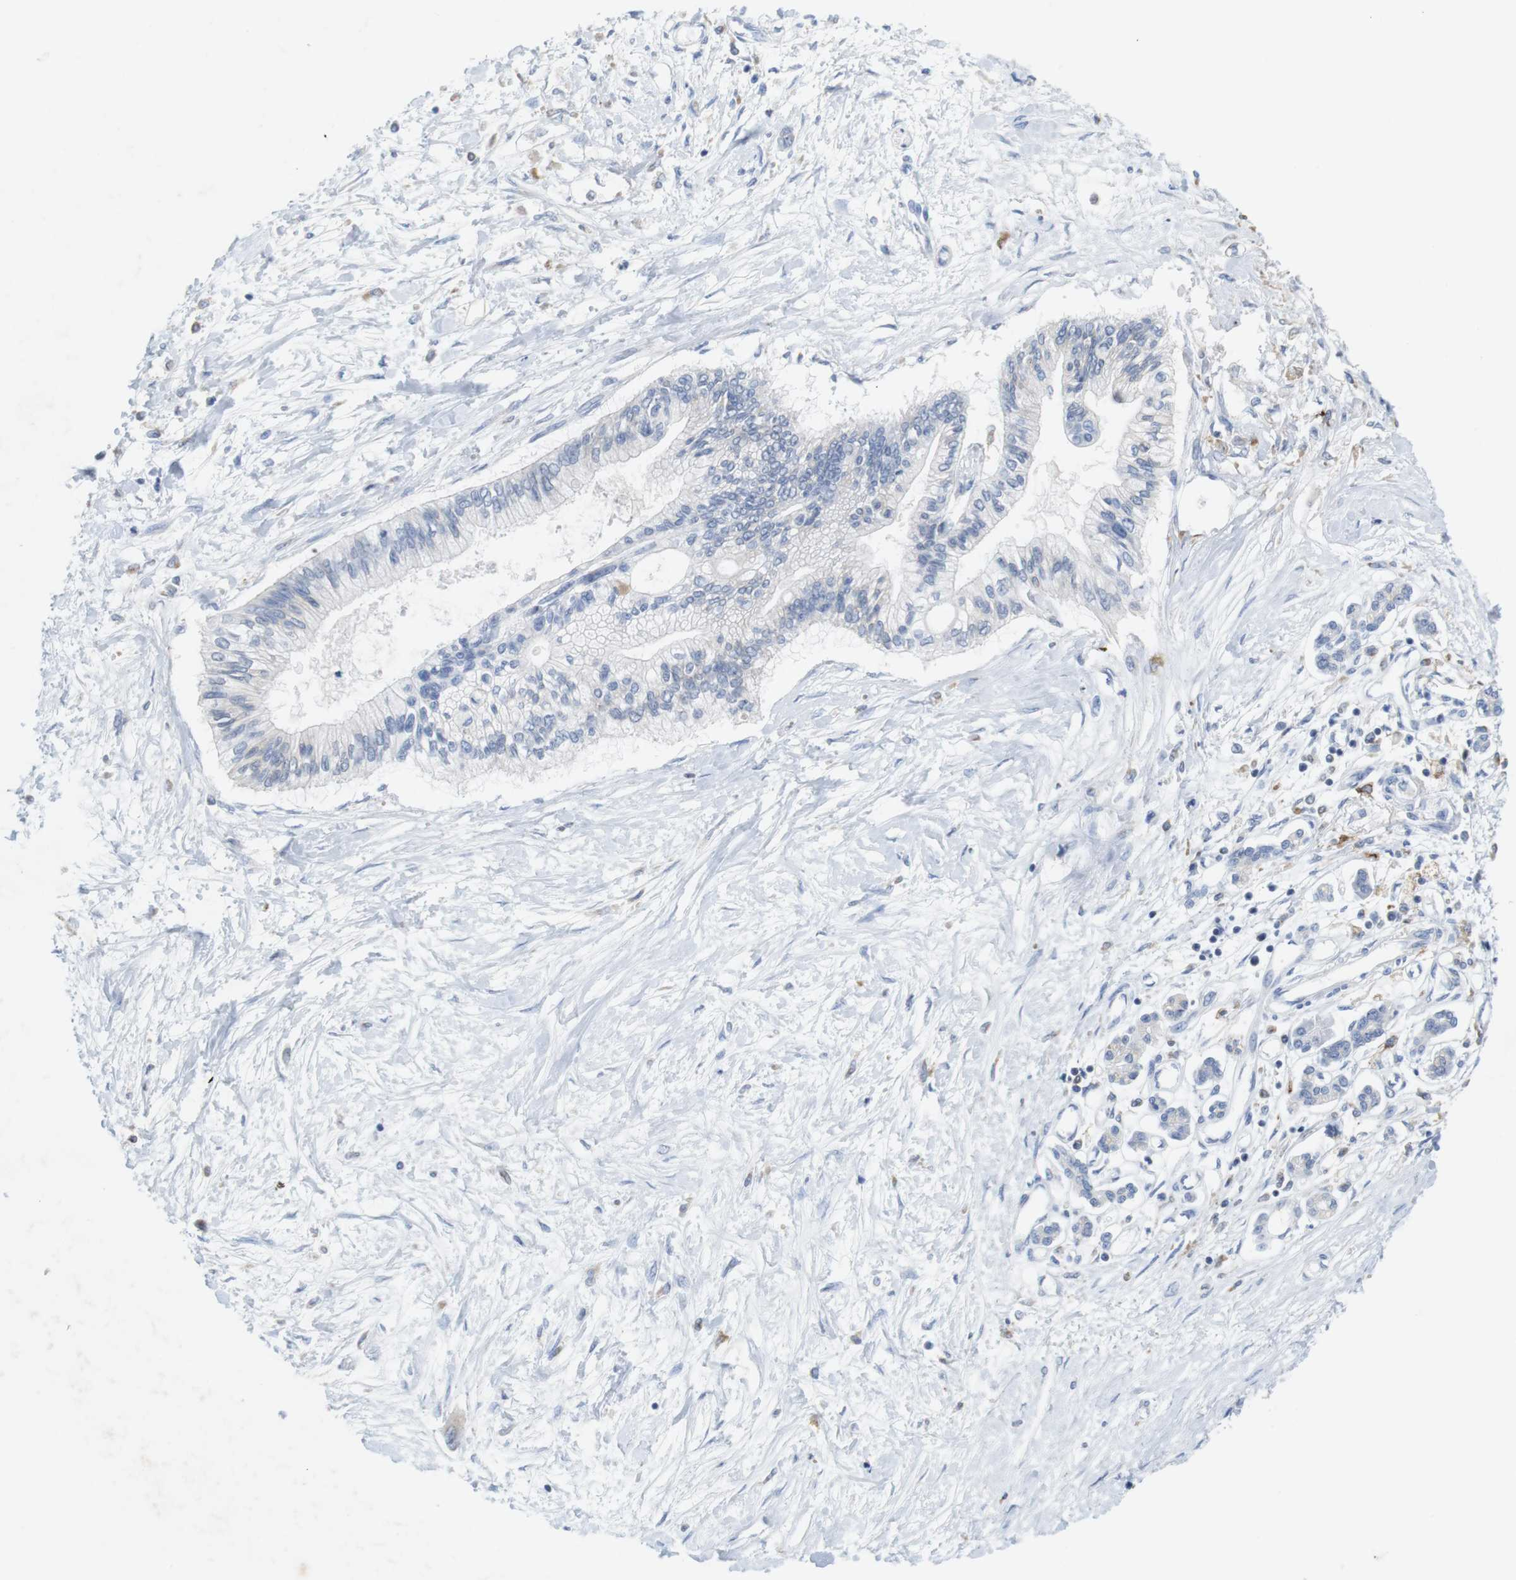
{"staining": {"intensity": "negative", "quantity": "none", "location": "none"}, "tissue": "pancreatic cancer", "cell_type": "Tumor cells", "image_type": "cancer", "snomed": [{"axis": "morphology", "description": "Adenocarcinoma, NOS"}, {"axis": "topography", "description": "Pancreas"}], "caption": "DAB (3,3'-diaminobenzidine) immunohistochemical staining of adenocarcinoma (pancreatic) displays no significant staining in tumor cells.", "gene": "CNGA2", "patient": {"sex": "female", "age": 77}}